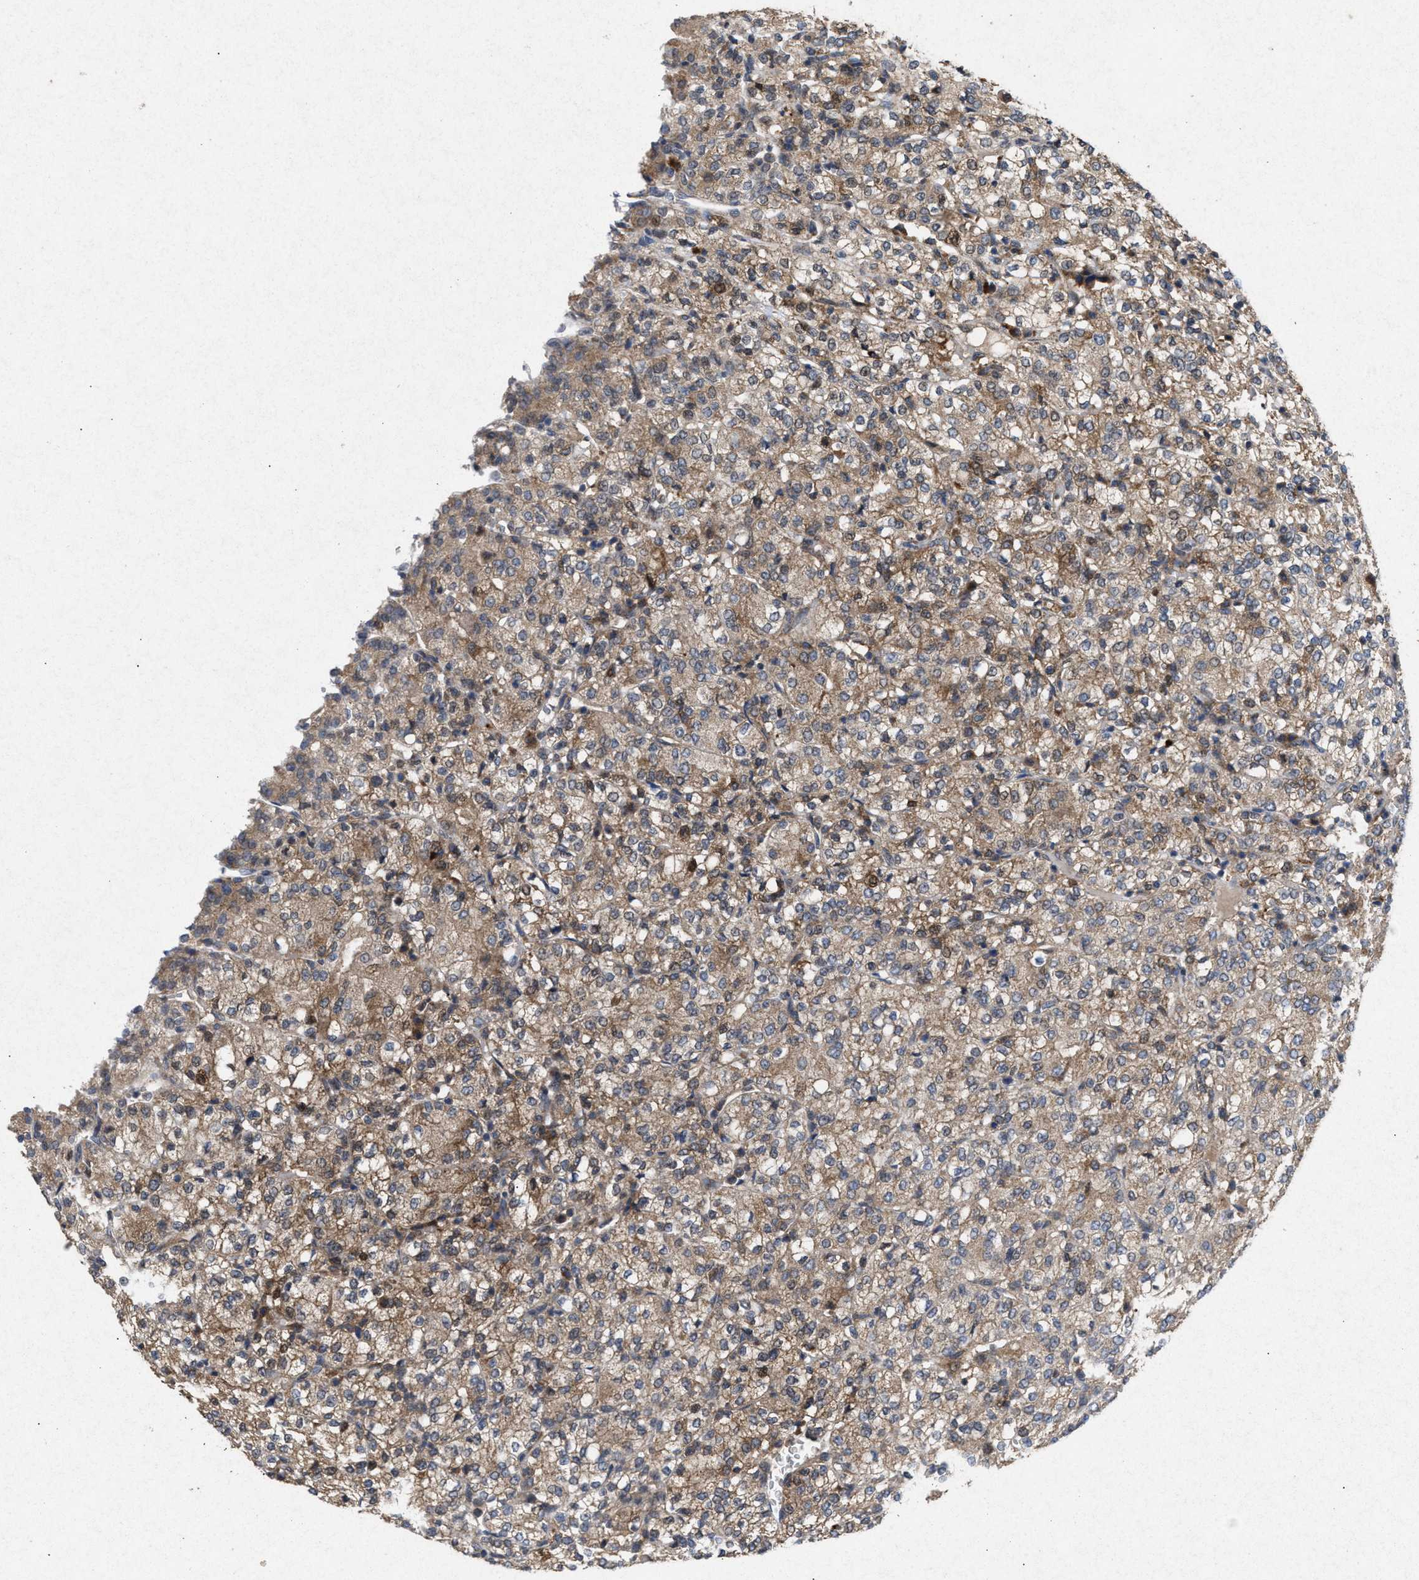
{"staining": {"intensity": "moderate", "quantity": ">75%", "location": "cytoplasmic/membranous"}, "tissue": "renal cancer", "cell_type": "Tumor cells", "image_type": "cancer", "snomed": [{"axis": "morphology", "description": "Adenocarcinoma, NOS"}, {"axis": "topography", "description": "Kidney"}], "caption": "This is a photomicrograph of immunohistochemistry (IHC) staining of adenocarcinoma (renal), which shows moderate positivity in the cytoplasmic/membranous of tumor cells.", "gene": "MSI2", "patient": {"sex": "male", "age": 77}}